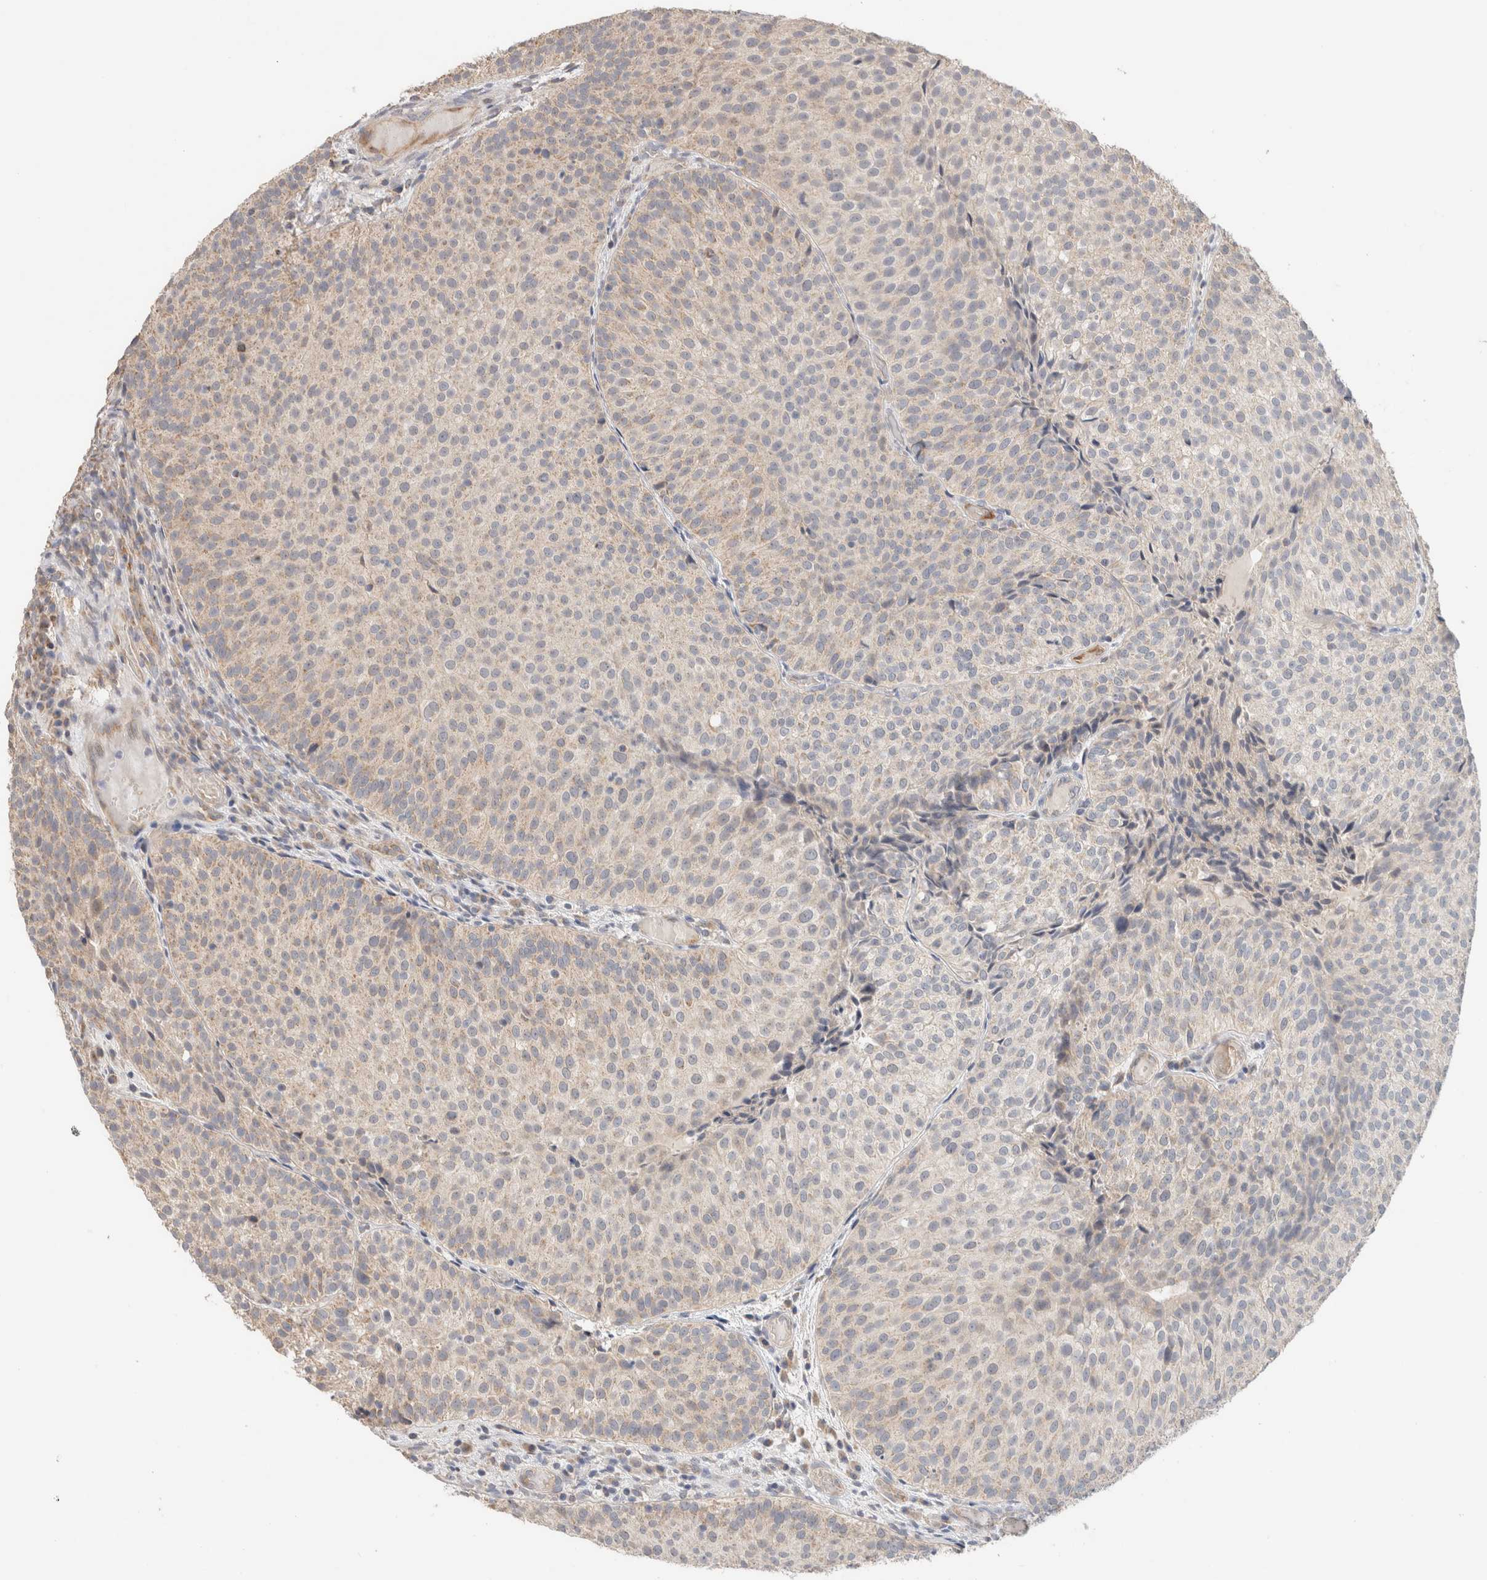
{"staining": {"intensity": "weak", "quantity": "<25%", "location": "cytoplasmic/membranous"}, "tissue": "urothelial cancer", "cell_type": "Tumor cells", "image_type": "cancer", "snomed": [{"axis": "morphology", "description": "Urothelial carcinoma, Low grade"}, {"axis": "topography", "description": "Urinary bladder"}], "caption": "Urothelial carcinoma (low-grade) was stained to show a protein in brown. There is no significant expression in tumor cells.", "gene": "CA13", "patient": {"sex": "male", "age": 86}}